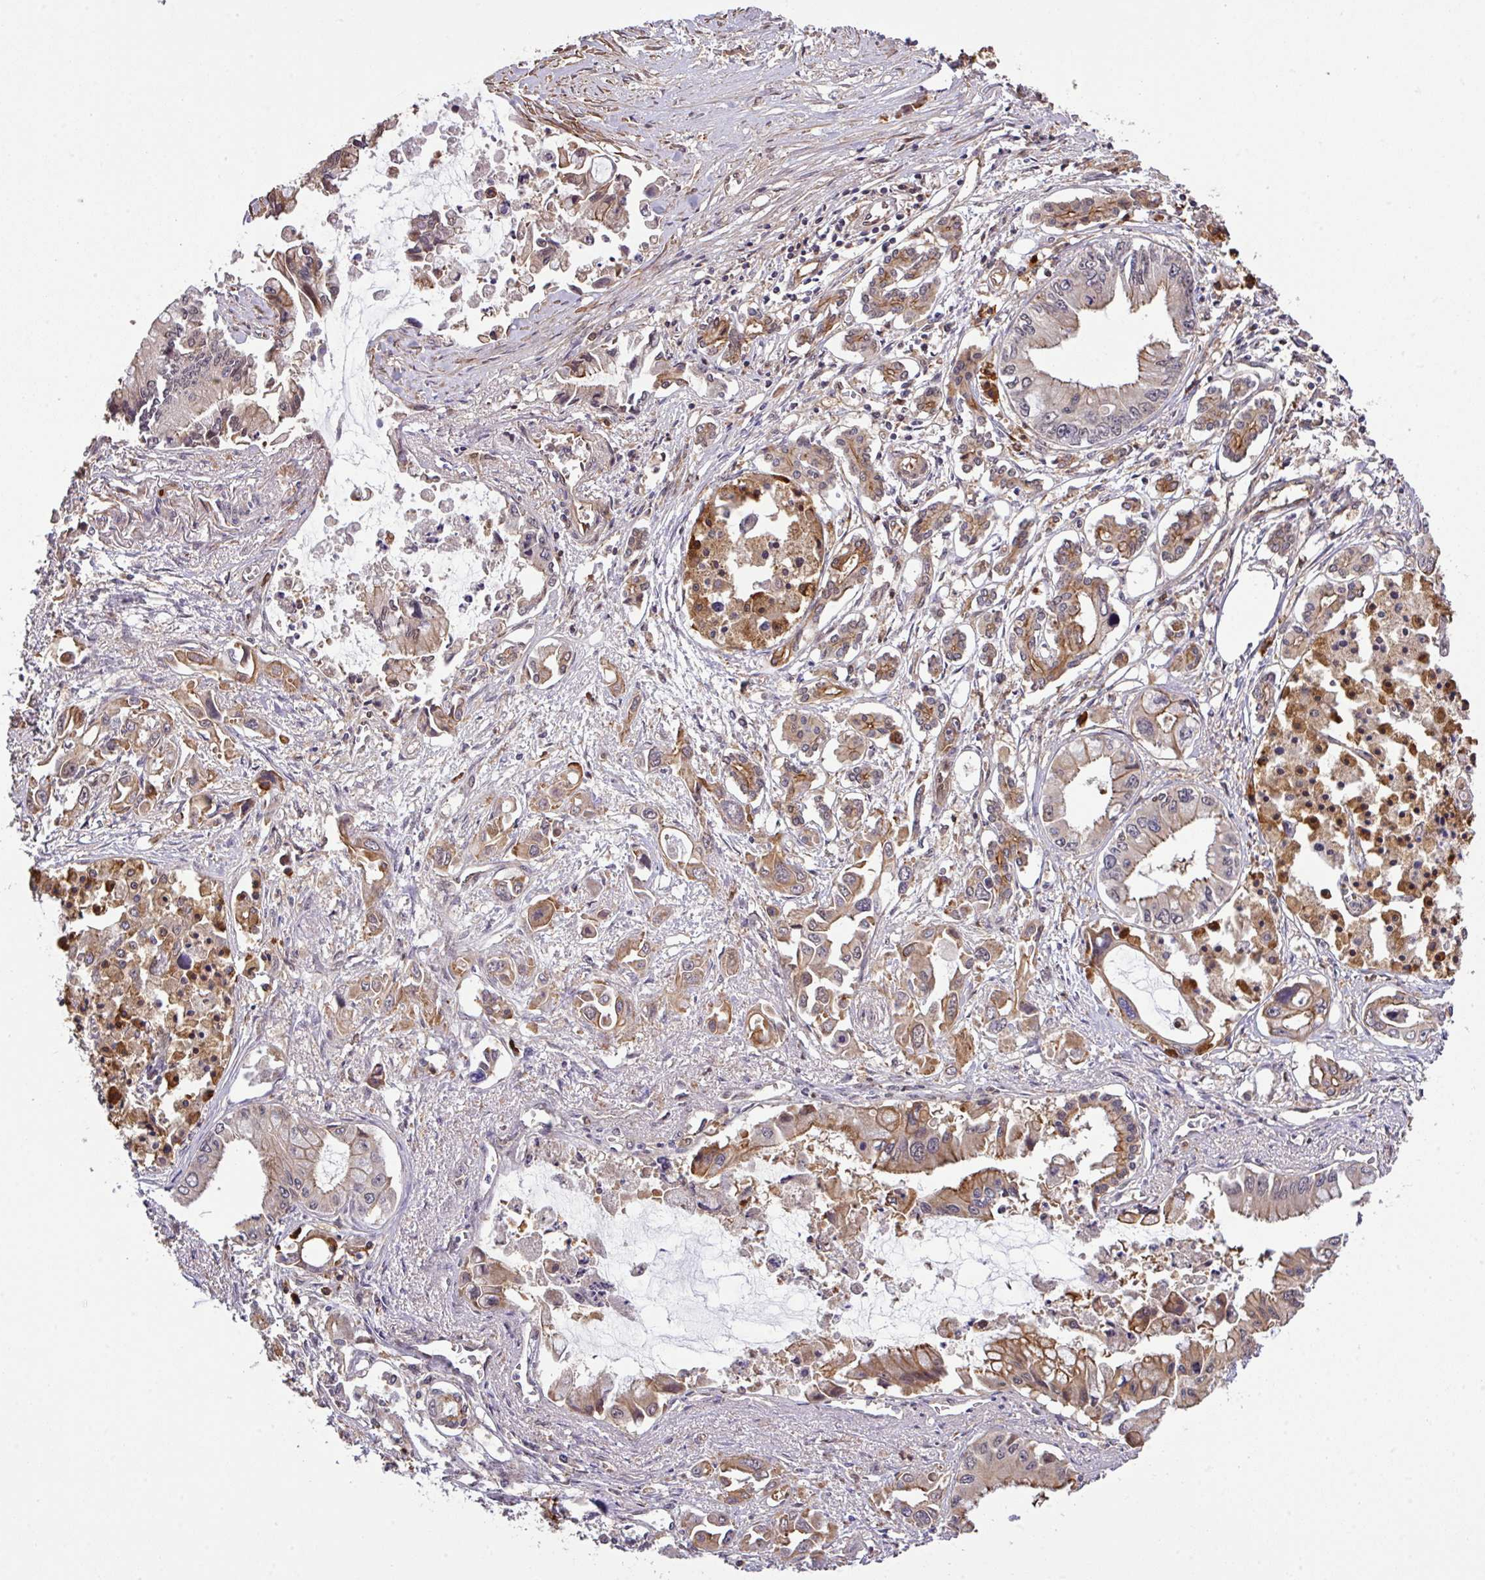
{"staining": {"intensity": "moderate", "quantity": "<25%", "location": "cytoplasmic/membranous"}, "tissue": "pancreatic cancer", "cell_type": "Tumor cells", "image_type": "cancer", "snomed": [{"axis": "morphology", "description": "Adenocarcinoma, NOS"}, {"axis": "topography", "description": "Pancreas"}], "caption": "High-magnification brightfield microscopy of pancreatic cancer stained with DAB (3,3'-diaminobenzidine) (brown) and counterstained with hematoxylin (blue). tumor cells exhibit moderate cytoplasmic/membranous staining is present in approximately<25% of cells.", "gene": "ARPIN", "patient": {"sex": "male", "age": 84}}